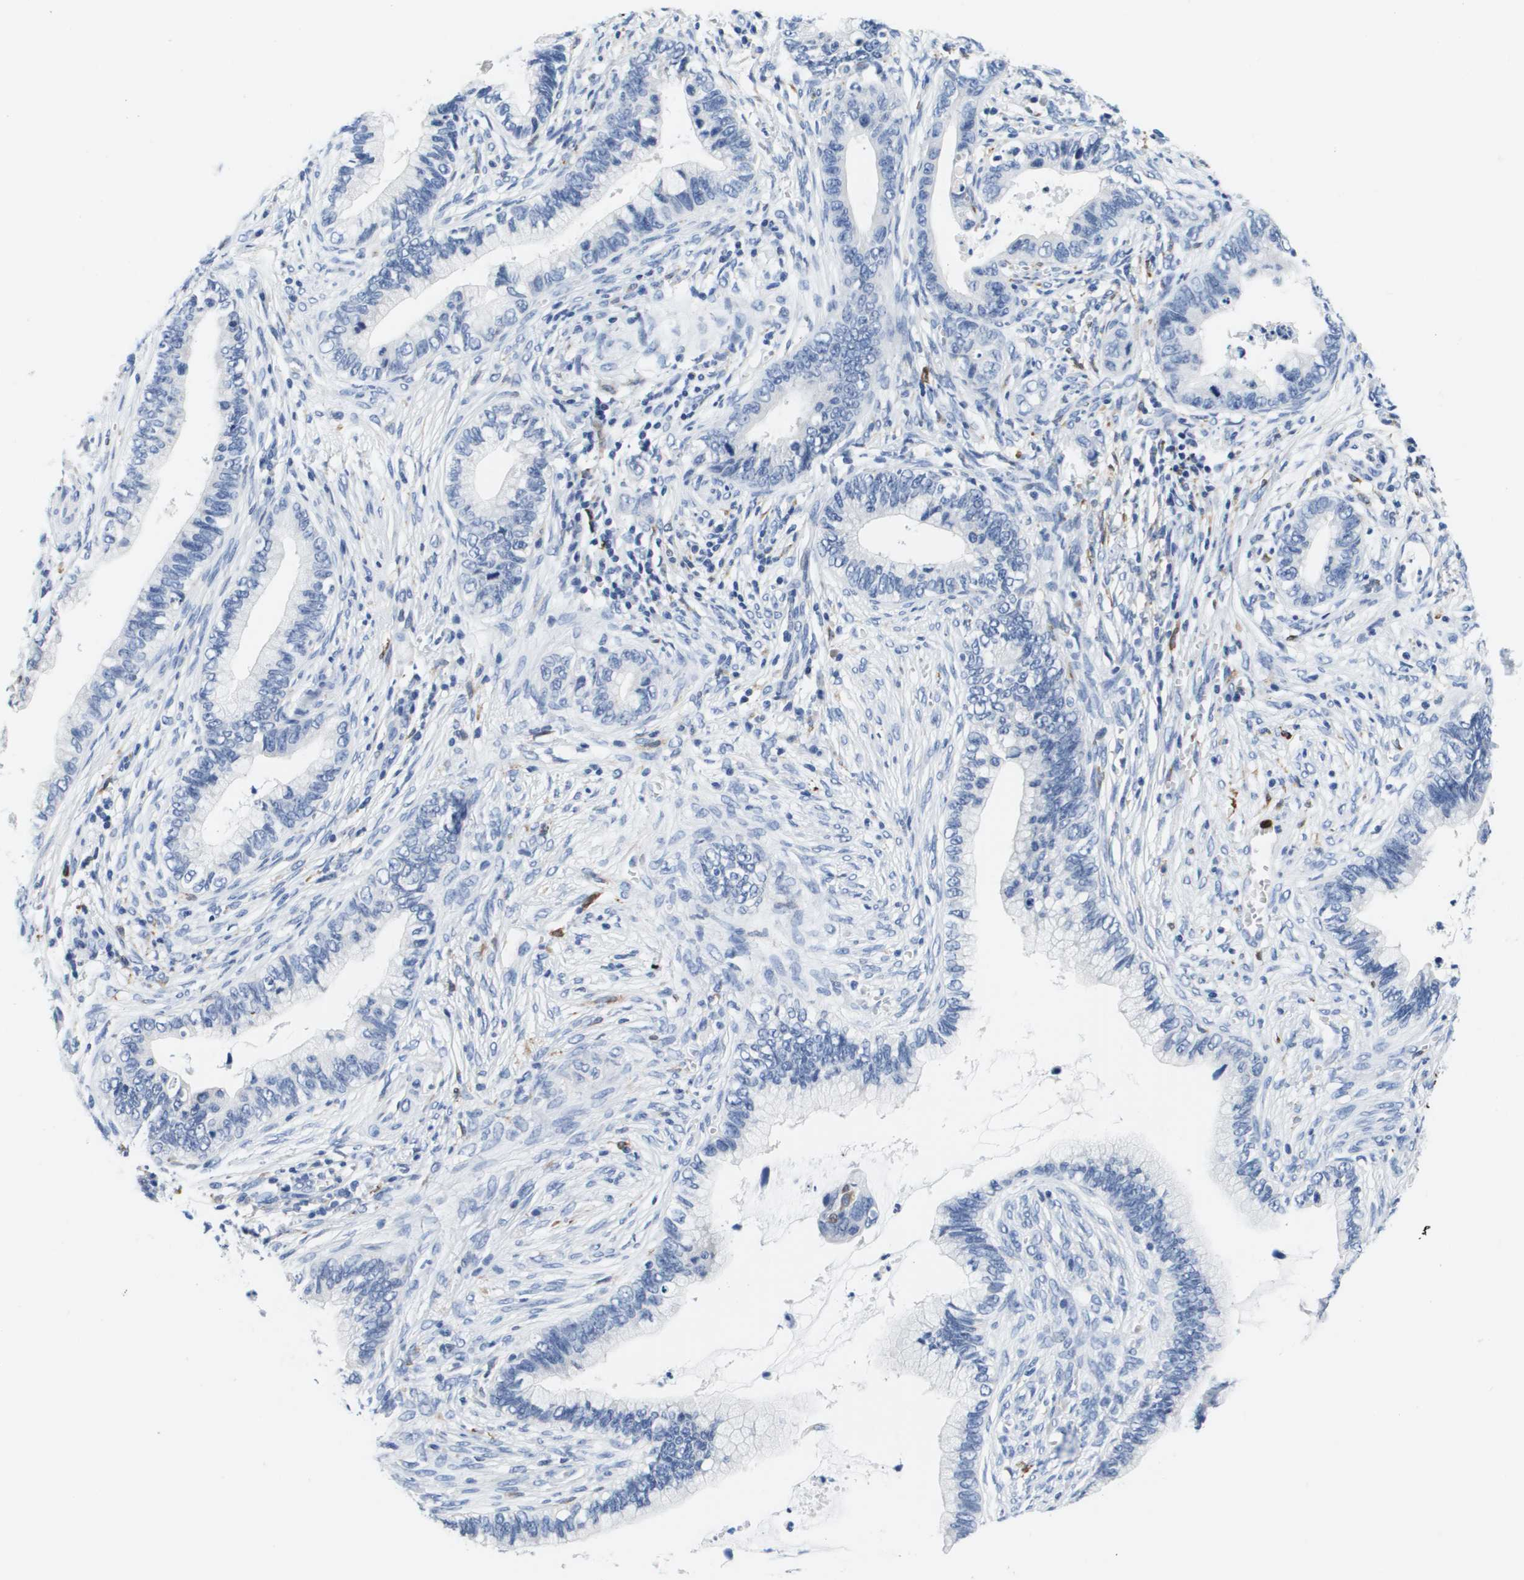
{"staining": {"intensity": "negative", "quantity": "none", "location": "none"}, "tissue": "cervical cancer", "cell_type": "Tumor cells", "image_type": "cancer", "snomed": [{"axis": "morphology", "description": "Adenocarcinoma, NOS"}, {"axis": "topography", "description": "Cervix"}], "caption": "The immunohistochemistry image has no significant staining in tumor cells of cervical cancer (adenocarcinoma) tissue. (Immunohistochemistry (ihc), brightfield microscopy, high magnification).", "gene": "HMOX1", "patient": {"sex": "female", "age": 44}}